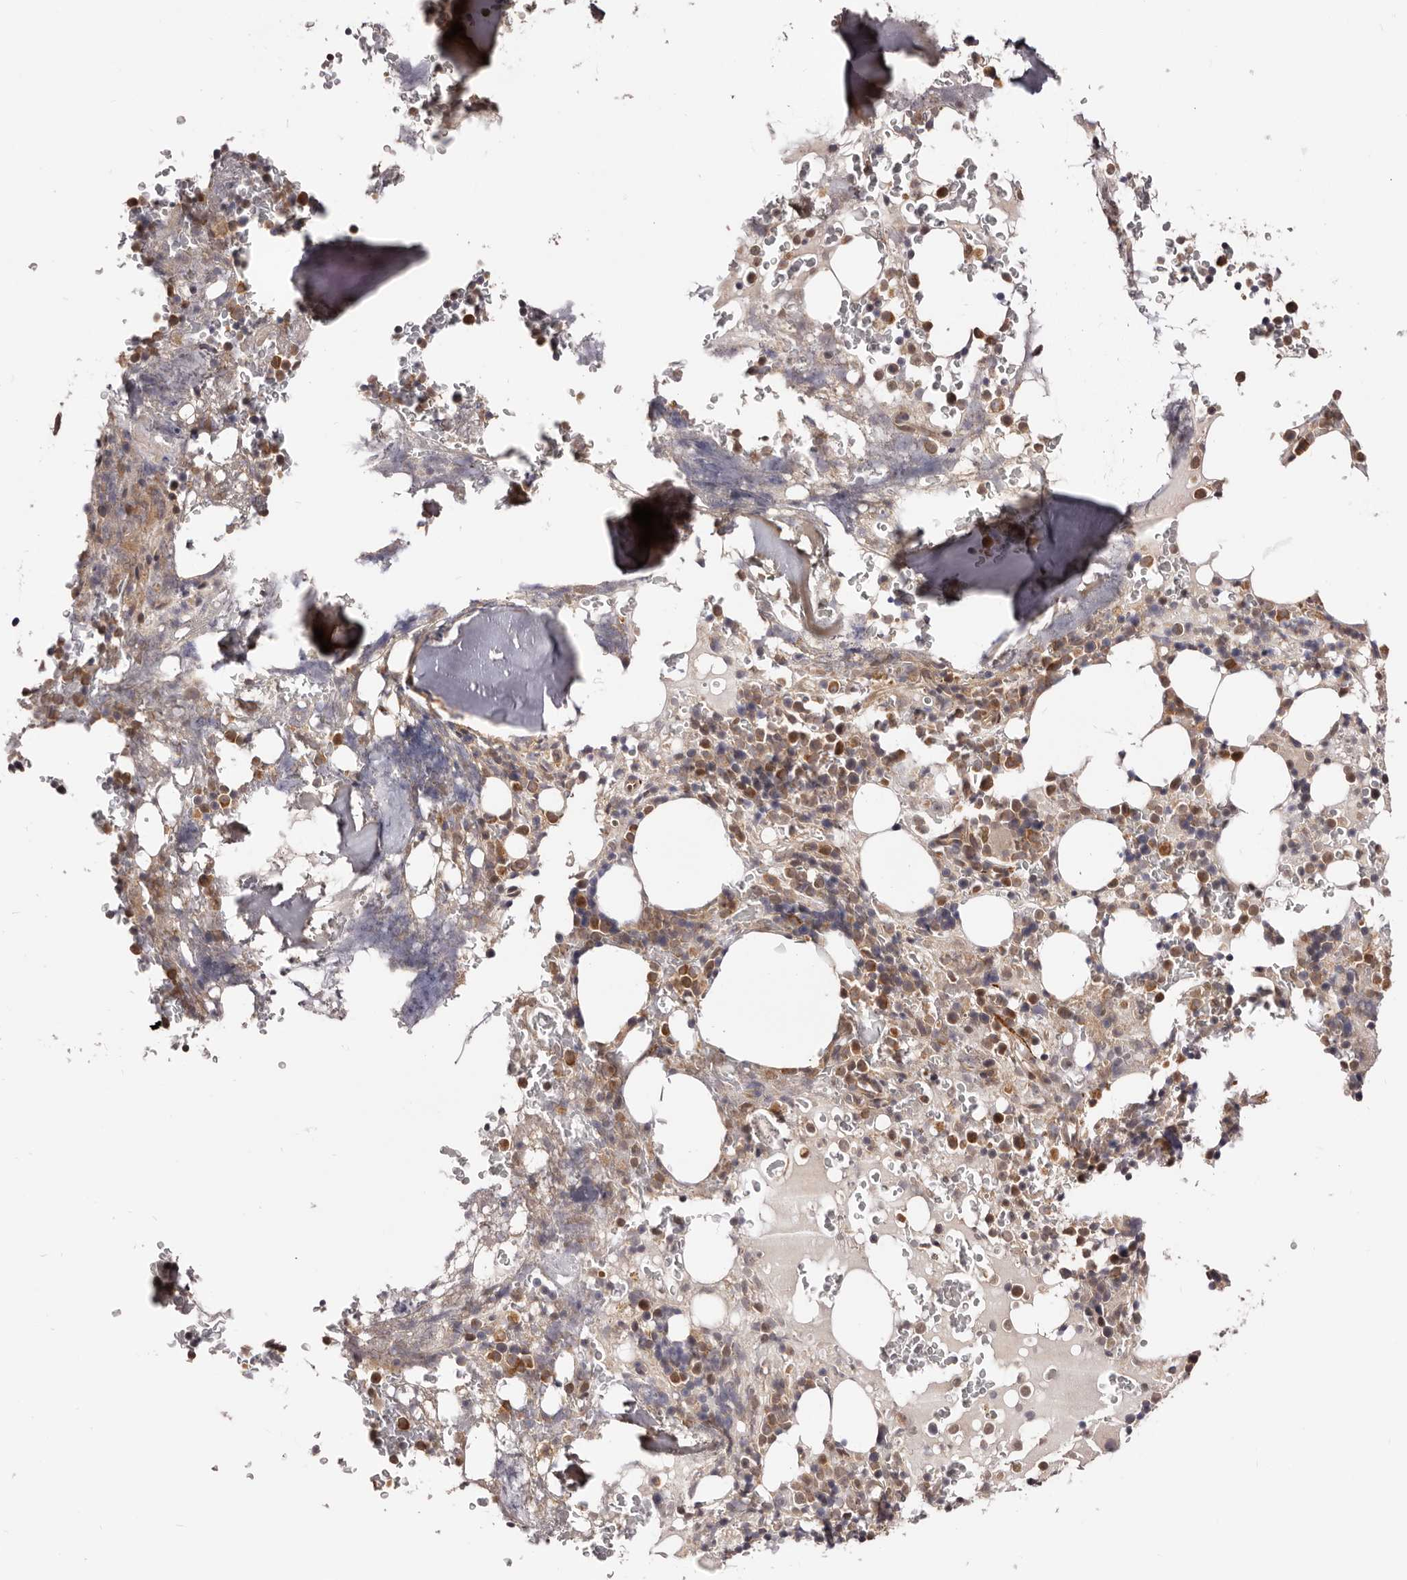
{"staining": {"intensity": "moderate", "quantity": ">75%", "location": "cytoplasmic/membranous"}, "tissue": "bone marrow", "cell_type": "Hematopoietic cells", "image_type": "normal", "snomed": [{"axis": "morphology", "description": "Normal tissue, NOS"}, {"axis": "topography", "description": "Bone marrow"}], "caption": "A medium amount of moderate cytoplasmic/membranous staining is identified in about >75% of hematopoietic cells in benign bone marrow. (DAB IHC, brown staining for protein, blue staining for nuclei).", "gene": "MDP1", "patient": {"sex": "male", "age": 58}}